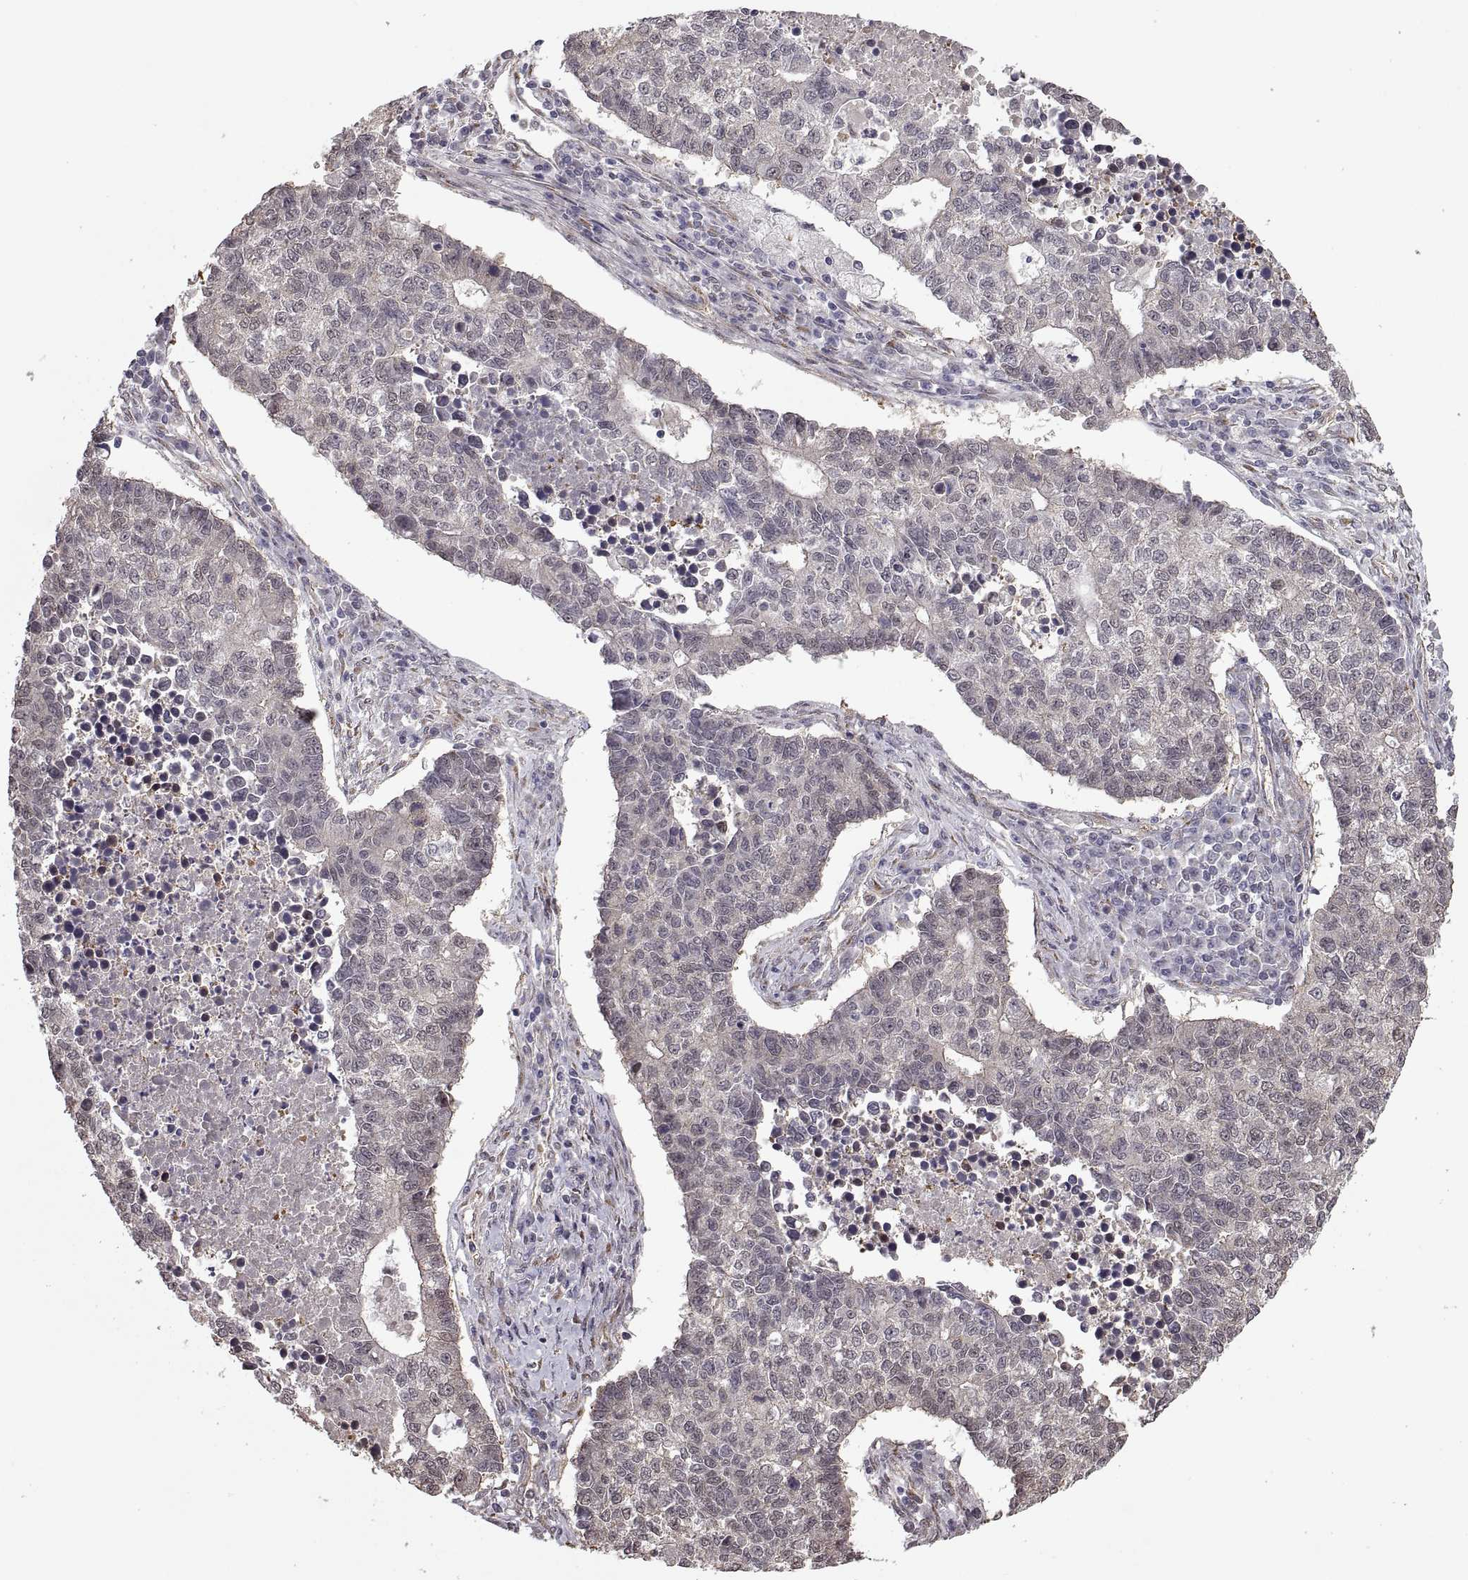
{"staining": {"intensity": "negative", "quantity": "none", "location": "none"}, "tissue": "lung cancer", "cell_type": "Tumor cells", "image_type": "cancer", "snomed": [{"axis": "morphology", "description": "Adenocarcinoma, NOS"}, {"axis": "topography", "description": "Lung"}], "caption": "Immunohistochemistry (IHC) of human lung adenocarcinoma displays no positivity in tumor cells. (DAB (3,3'-diaminobenzidine) immunohistochemistry (IHC), high magnification).", "gene": "ARRB1", "patient": {"sex": "male", "age": 57}}